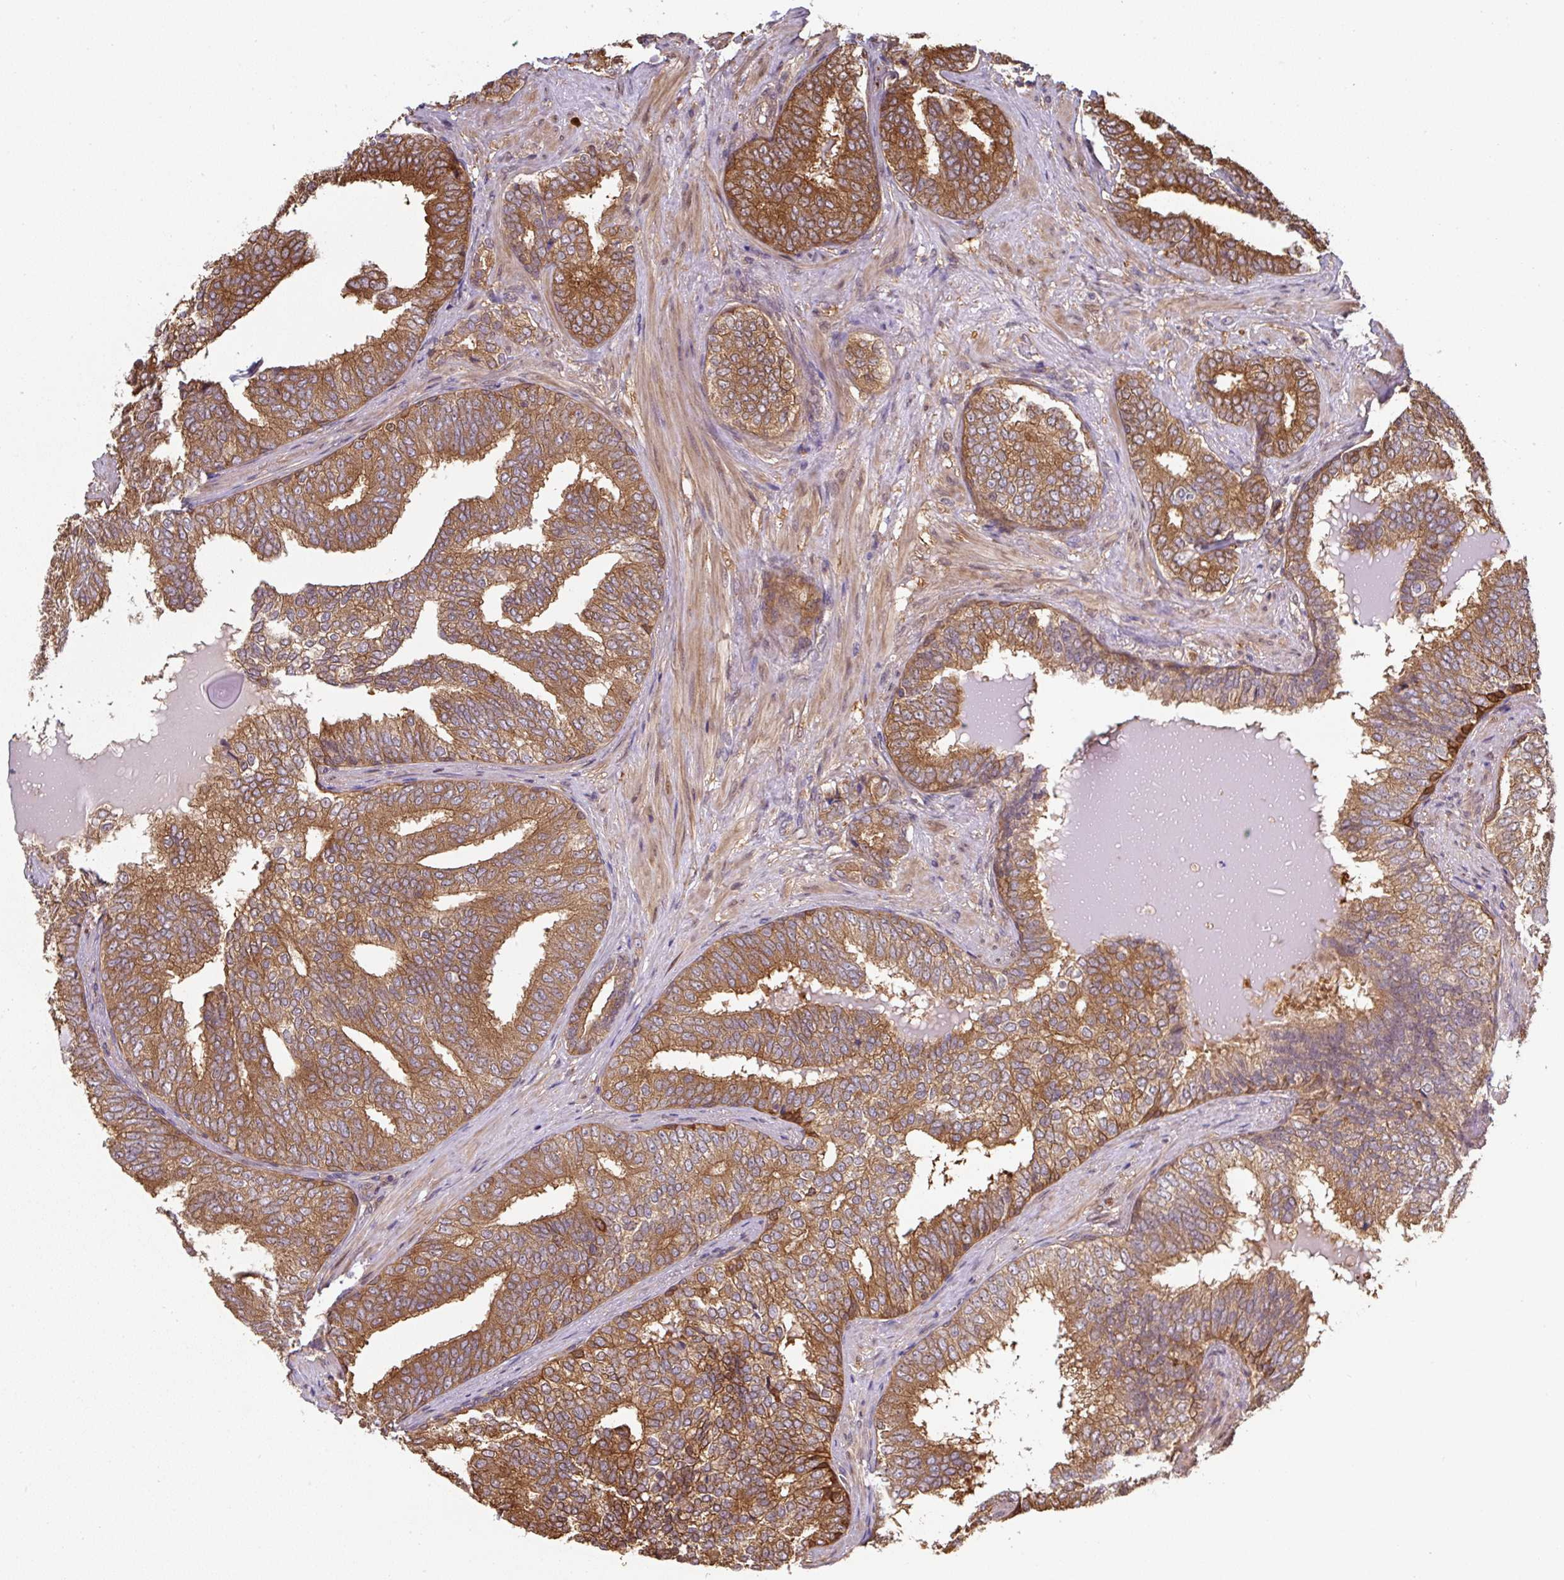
{"staining": {"intensity": "moderate", "quantity": ">75%", "location": "cytoplasmic/membranous"}, "tissue": "prostate cancer", "cell_type": "Tumor cells", "image_type": "cancer", "snomed": [{"axis": "morphology", "description": "Adenocarcinoma, High grade"}, {"axis": "topography", "description": "Prostate"}], "caption": "Tumor cells reveal moderate cytoplasmic/membranous positivity in about >75% of cells in prostate cancer.", "gene": "ST13", "patient": {"sex": "male", "age": 72}}